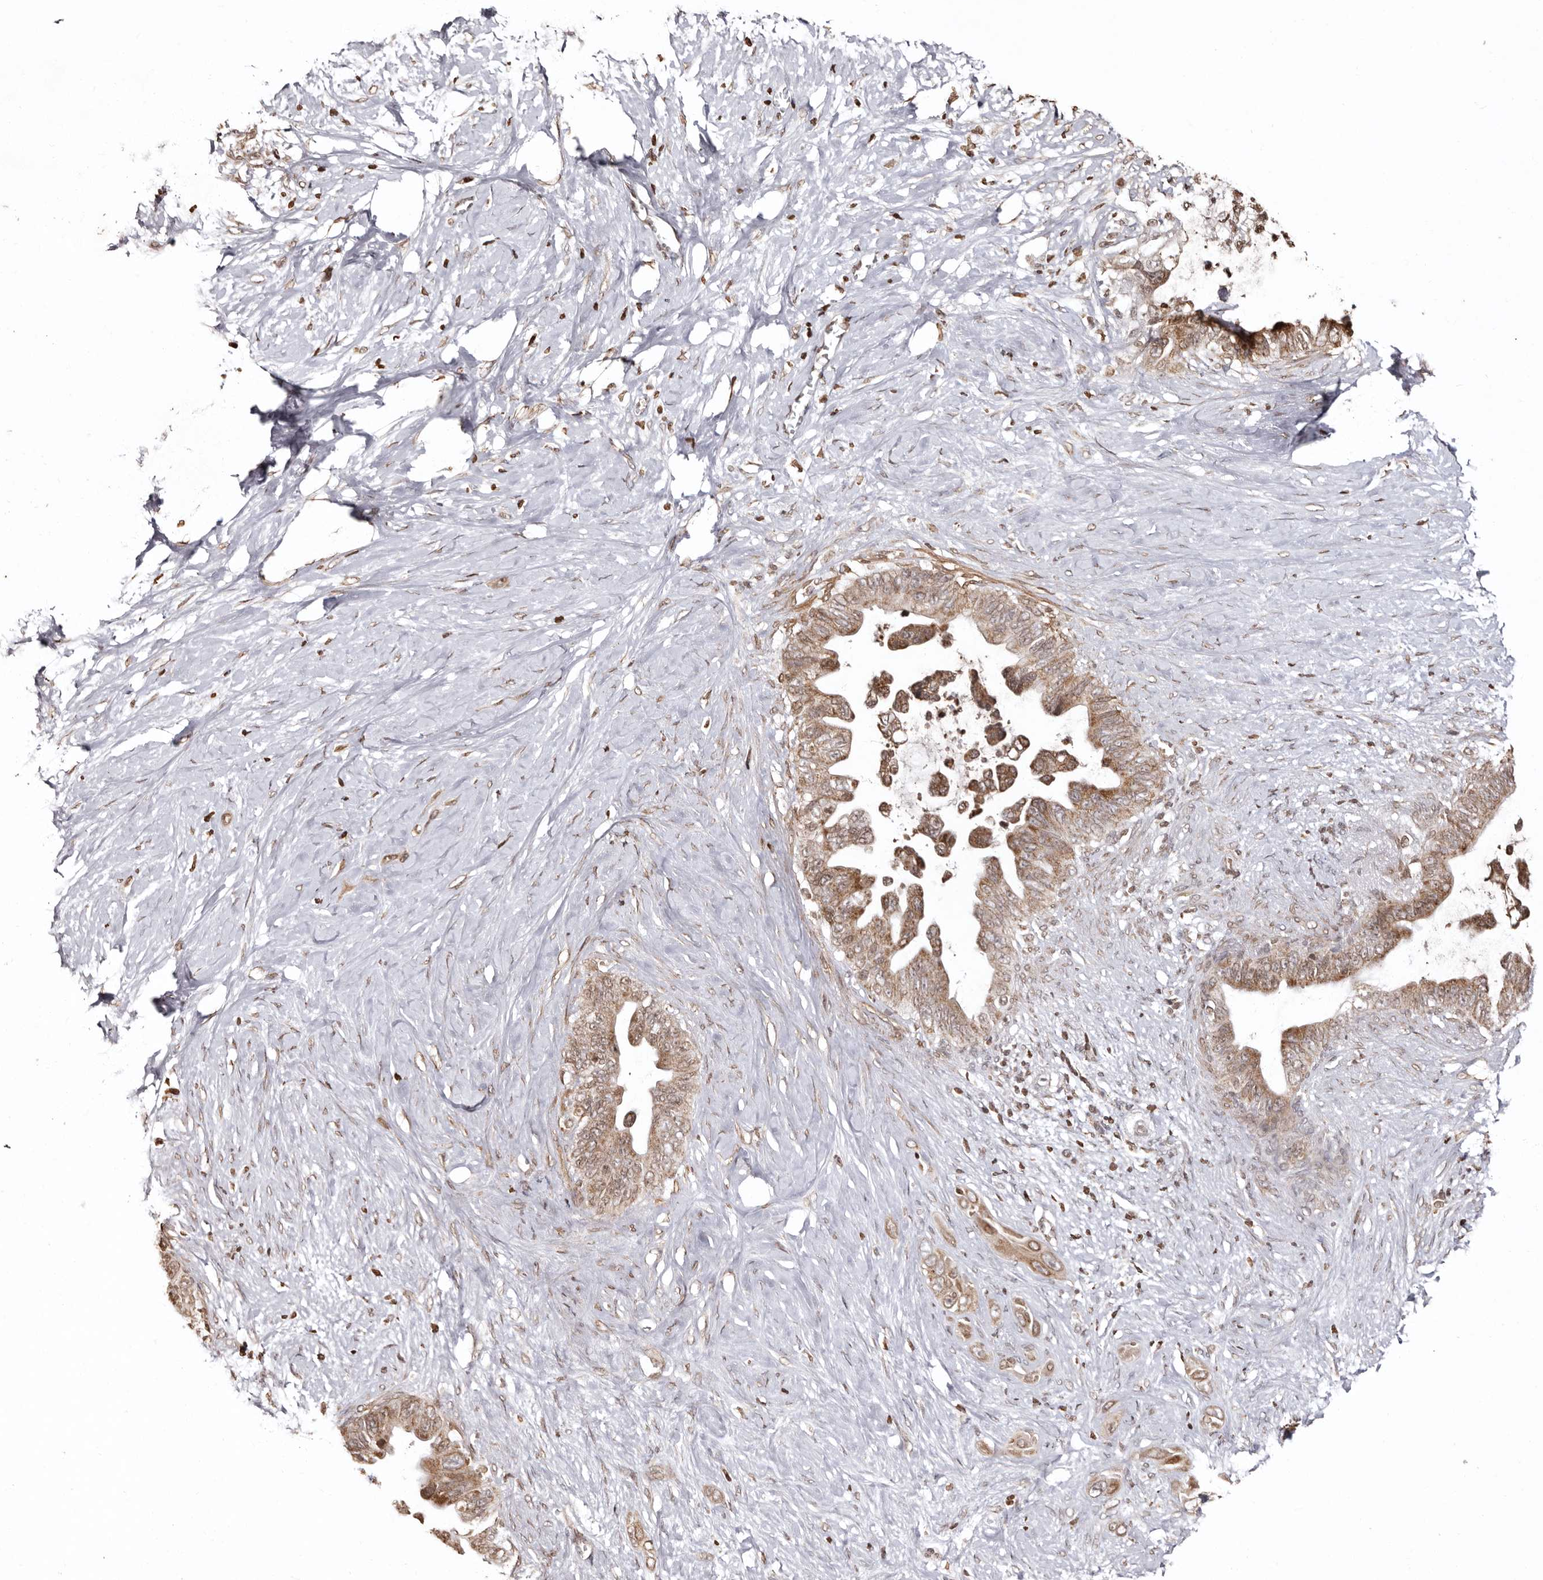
{"staining": {"intensity": "moderate", "quantity": ">75%", "location": "cytoplasmic/membranous"}, "tissue": "pancreatic cancer", "cell_type": "Tumor cells", "image_type": "cancer", "snomed": [{"axis": "morphology", "description": "Adenocarcinoma, NOS"}, {"axis": "topography", "description": "Pancreas"}], "caption": "A histopathology image of adenocarcinoma (pancreatic) stained for a protein reveals moderate cytoplasmic/membranous brown staining in tumor cells. The staining was performed using DAB (3,3'-diaminobenzidine) to visualize the protein expression in brown, while the nuclei were stained in blue with hematoxylin (Magnification: 20x).", "gene": "CCDC190", "patient": {"sex": "female", "age": 72}}